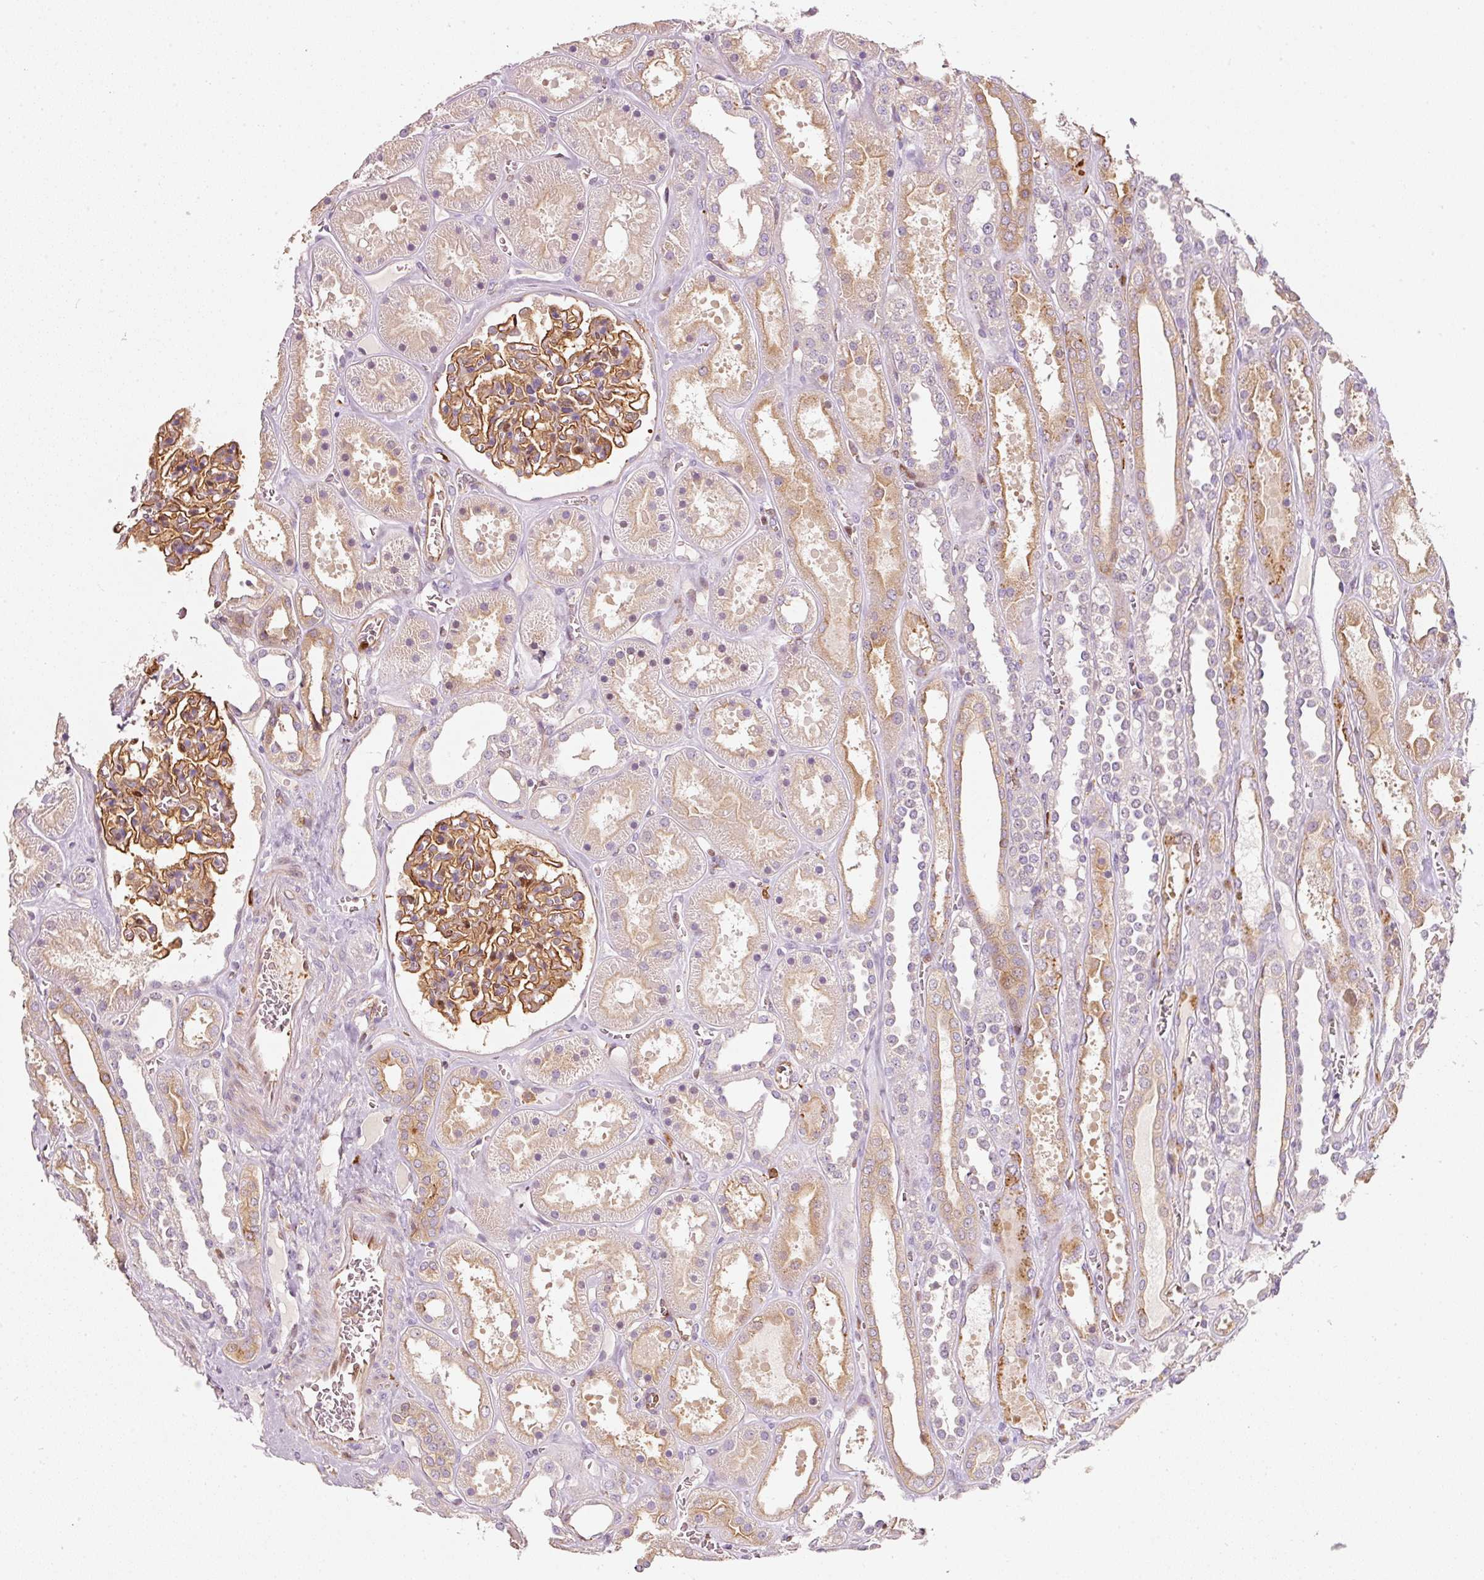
{"staining": {"intensity": "moderate", "quantity": ">75%", "location": "cytoplasmic/membranous"}, "tissue": "kidney", "cell_type": "Cells in glomeruli", "image_type": "normal", "snomed": [{"axis": "morphology", "description": "Normal tissue, NOS"}, {"axis": "topography", "description": "Kidney"}], "caption": "This is an image of immunohistochemistry staining of benign kidney, which shows moderate expression in the cytoplasmic/membranous of cells in glomeruli.", "gene": "IQGAP2", "patient": {"sex": "female", "age": 41}}